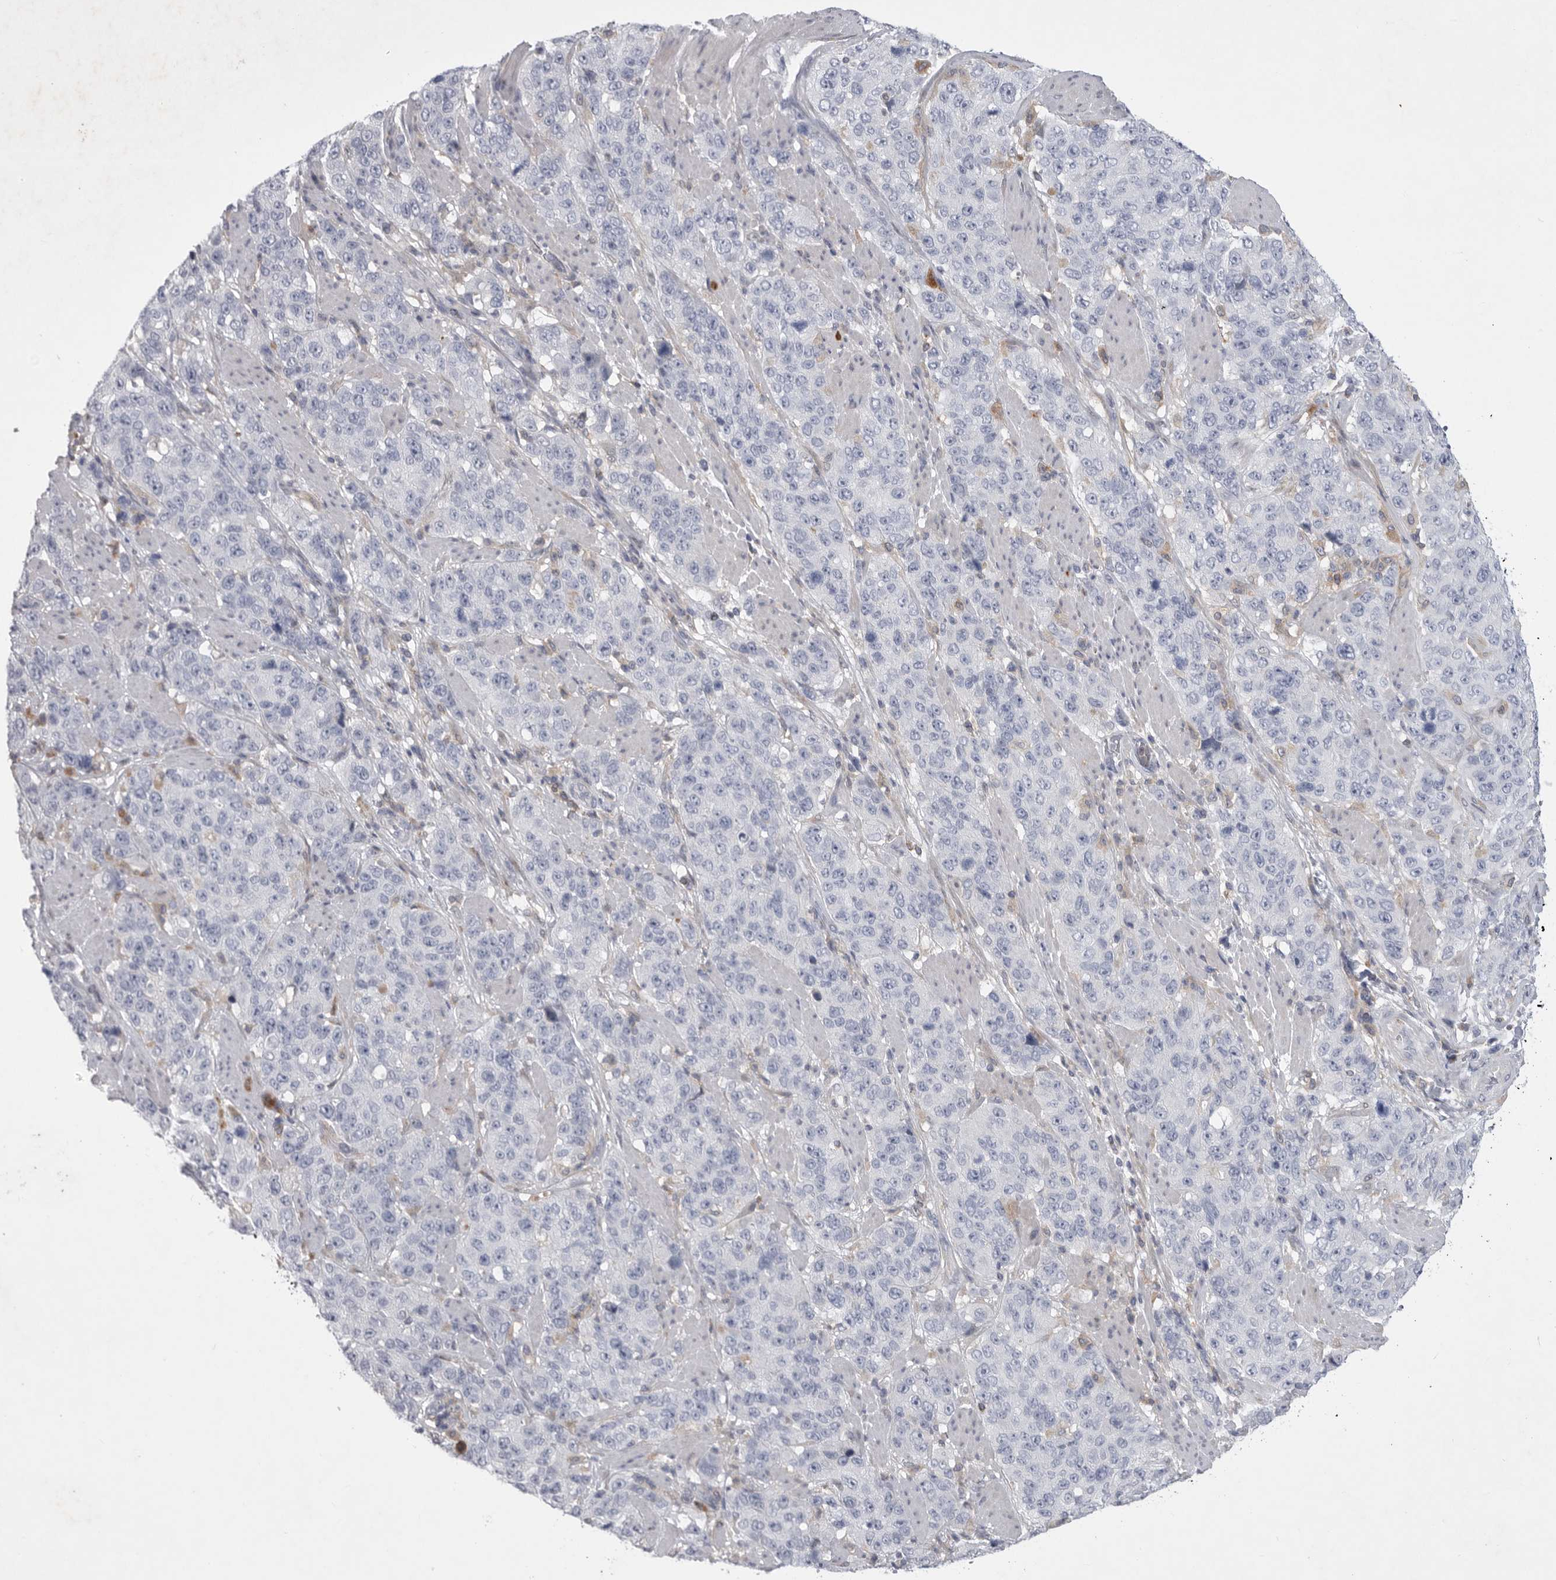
{"staining": {"intensity": "negative", "quantity": "none", "location": "none"}, "tissue": "stomach cancer", "cell_type": "Tumor cells", "image_type": "cancer", "snomed": [{"axis": "morphology", "description": "Adenocarcinoma, NOS"}, {"axis": "topography", "description": "Stomach"}], "caption": "The image reveals no significant expression in tumor cells of adenocarcinoma (stomach).", "gene": "SIGLEC10", "patient": {"sex": "male", "age": 48}}